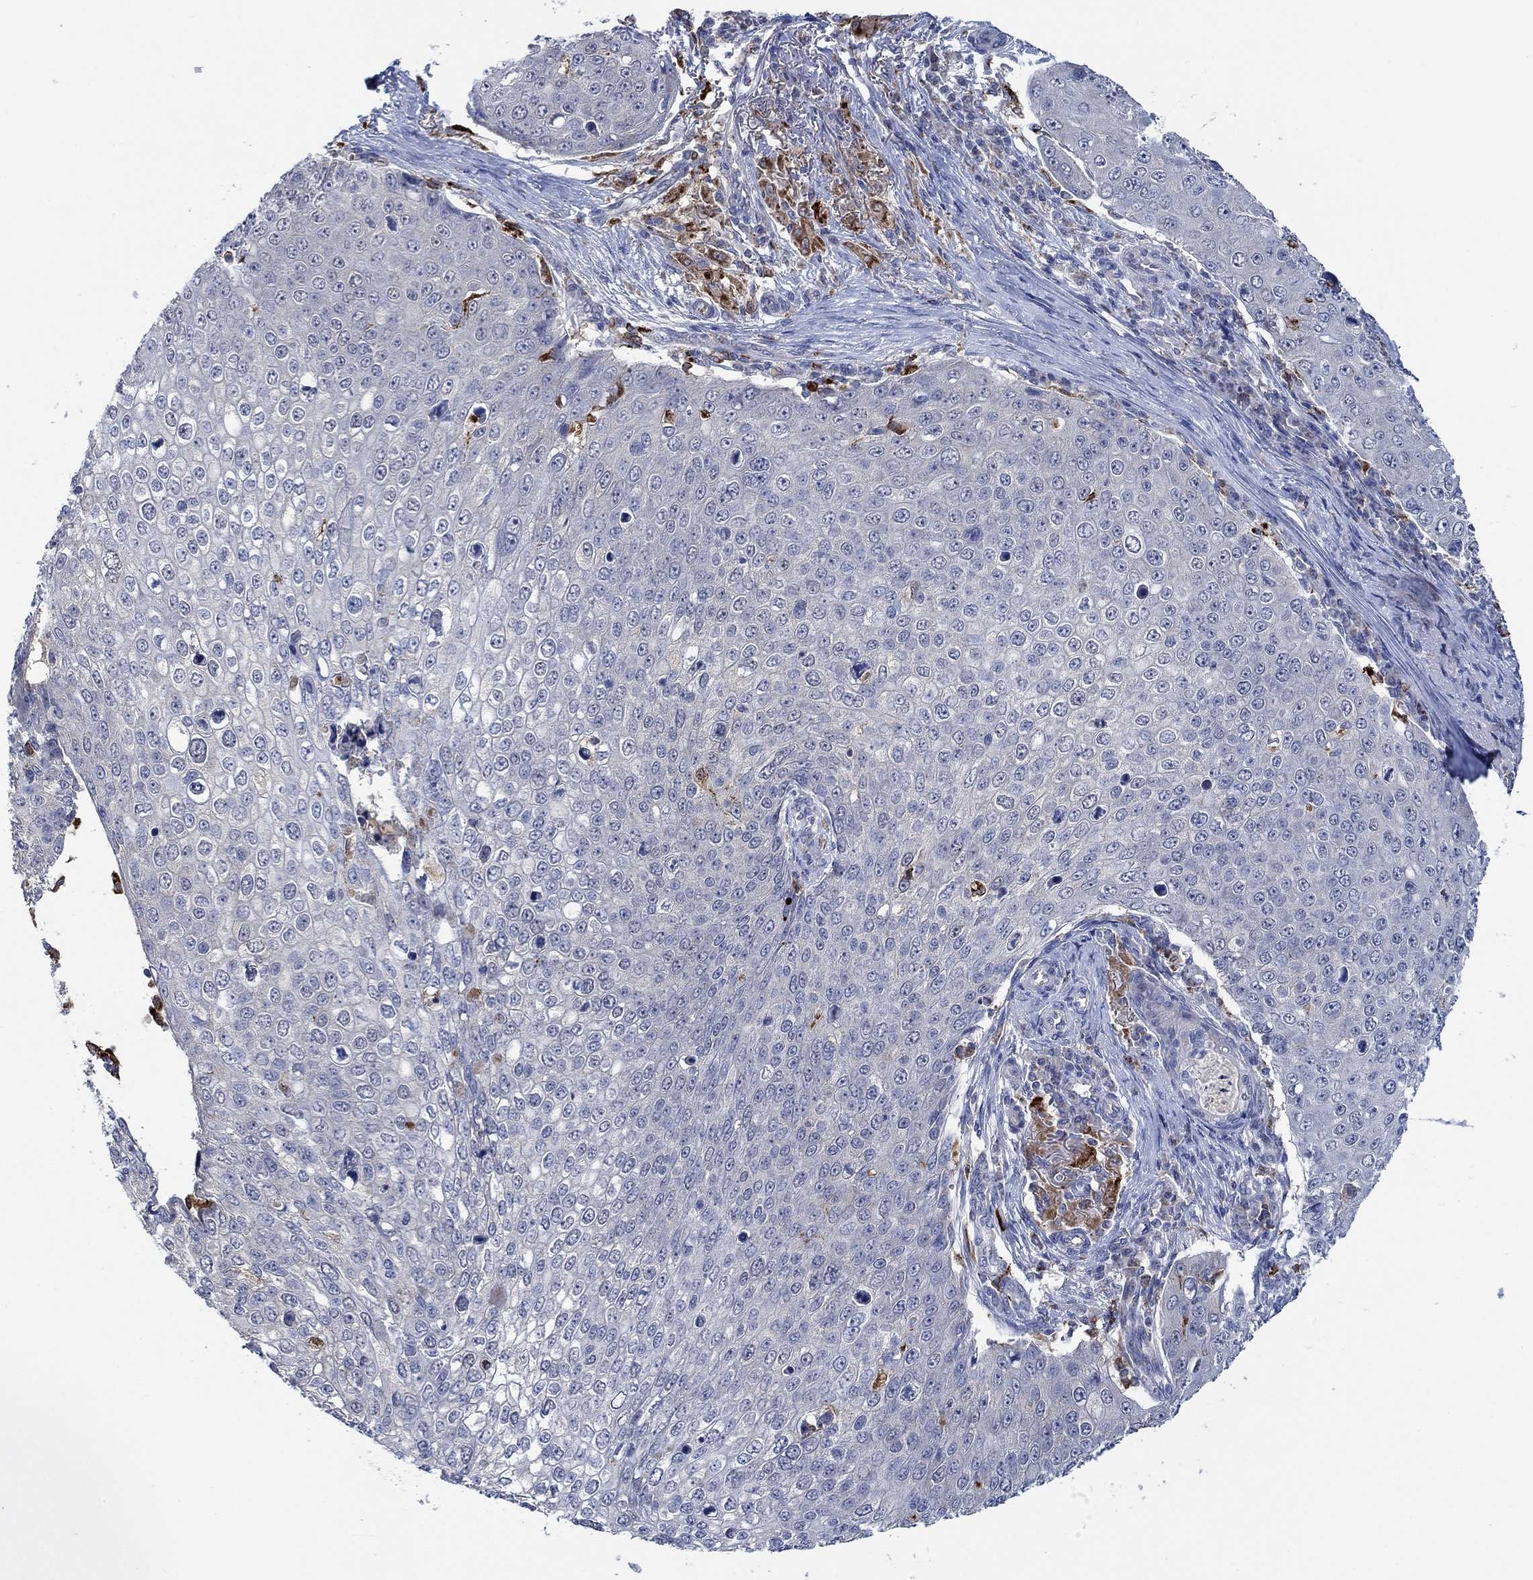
{"staining": {"intensity": "negative", "quantity": "none", "location": "none"}, "tissue": "skin cancer", "cell_type": "Tumor cells", "image_type": "cancer", "snomed": [{"axis": "morphology", "description": "Squamous cell carcinoma, NOS"}, {"axis": "topography", "description": "Skin"}], "caption": "Tumor cells are negative for protein expression in human squamous cell carcinoma (skin). (Stains: DAB IHC with hematoxylin counter stain, Microscopy: brightfield microscopy at high magnification).", "gene": "MPP1", "patient": {"sex": "male", "age": 71}}